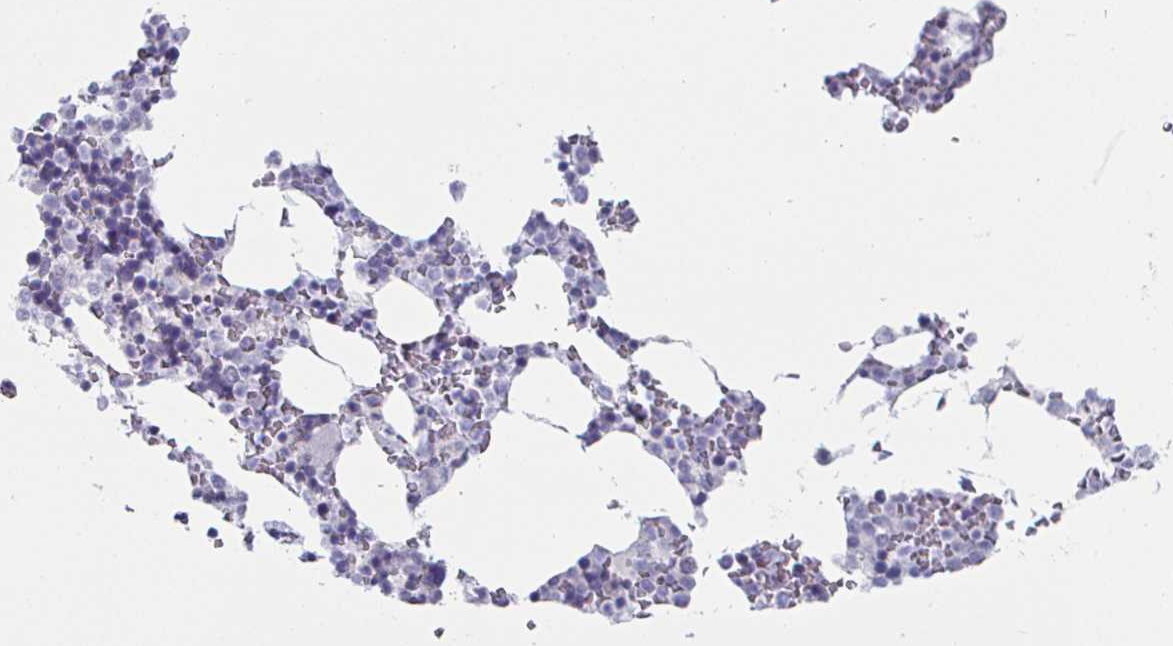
{"staining": {"intensity": "negative", "quantity": "none", "location": "none"}, "tissue": "bone marrow", "cell_type": "Hematopoietic cells", "image_type": "normal", "snomed": [{"axis": "morphology", "description": "Normal tissue, NOS"}, {"axis": "topography", "description": "Bone marrow"}], "caption": "A histopathology image of bone marrow stained for a protein reveals no brown staining in hematopoietic cells. Nuclei are stained in blue.", "gene": "DMRTB1", "patient": {"sex": "female", "age": 42}}